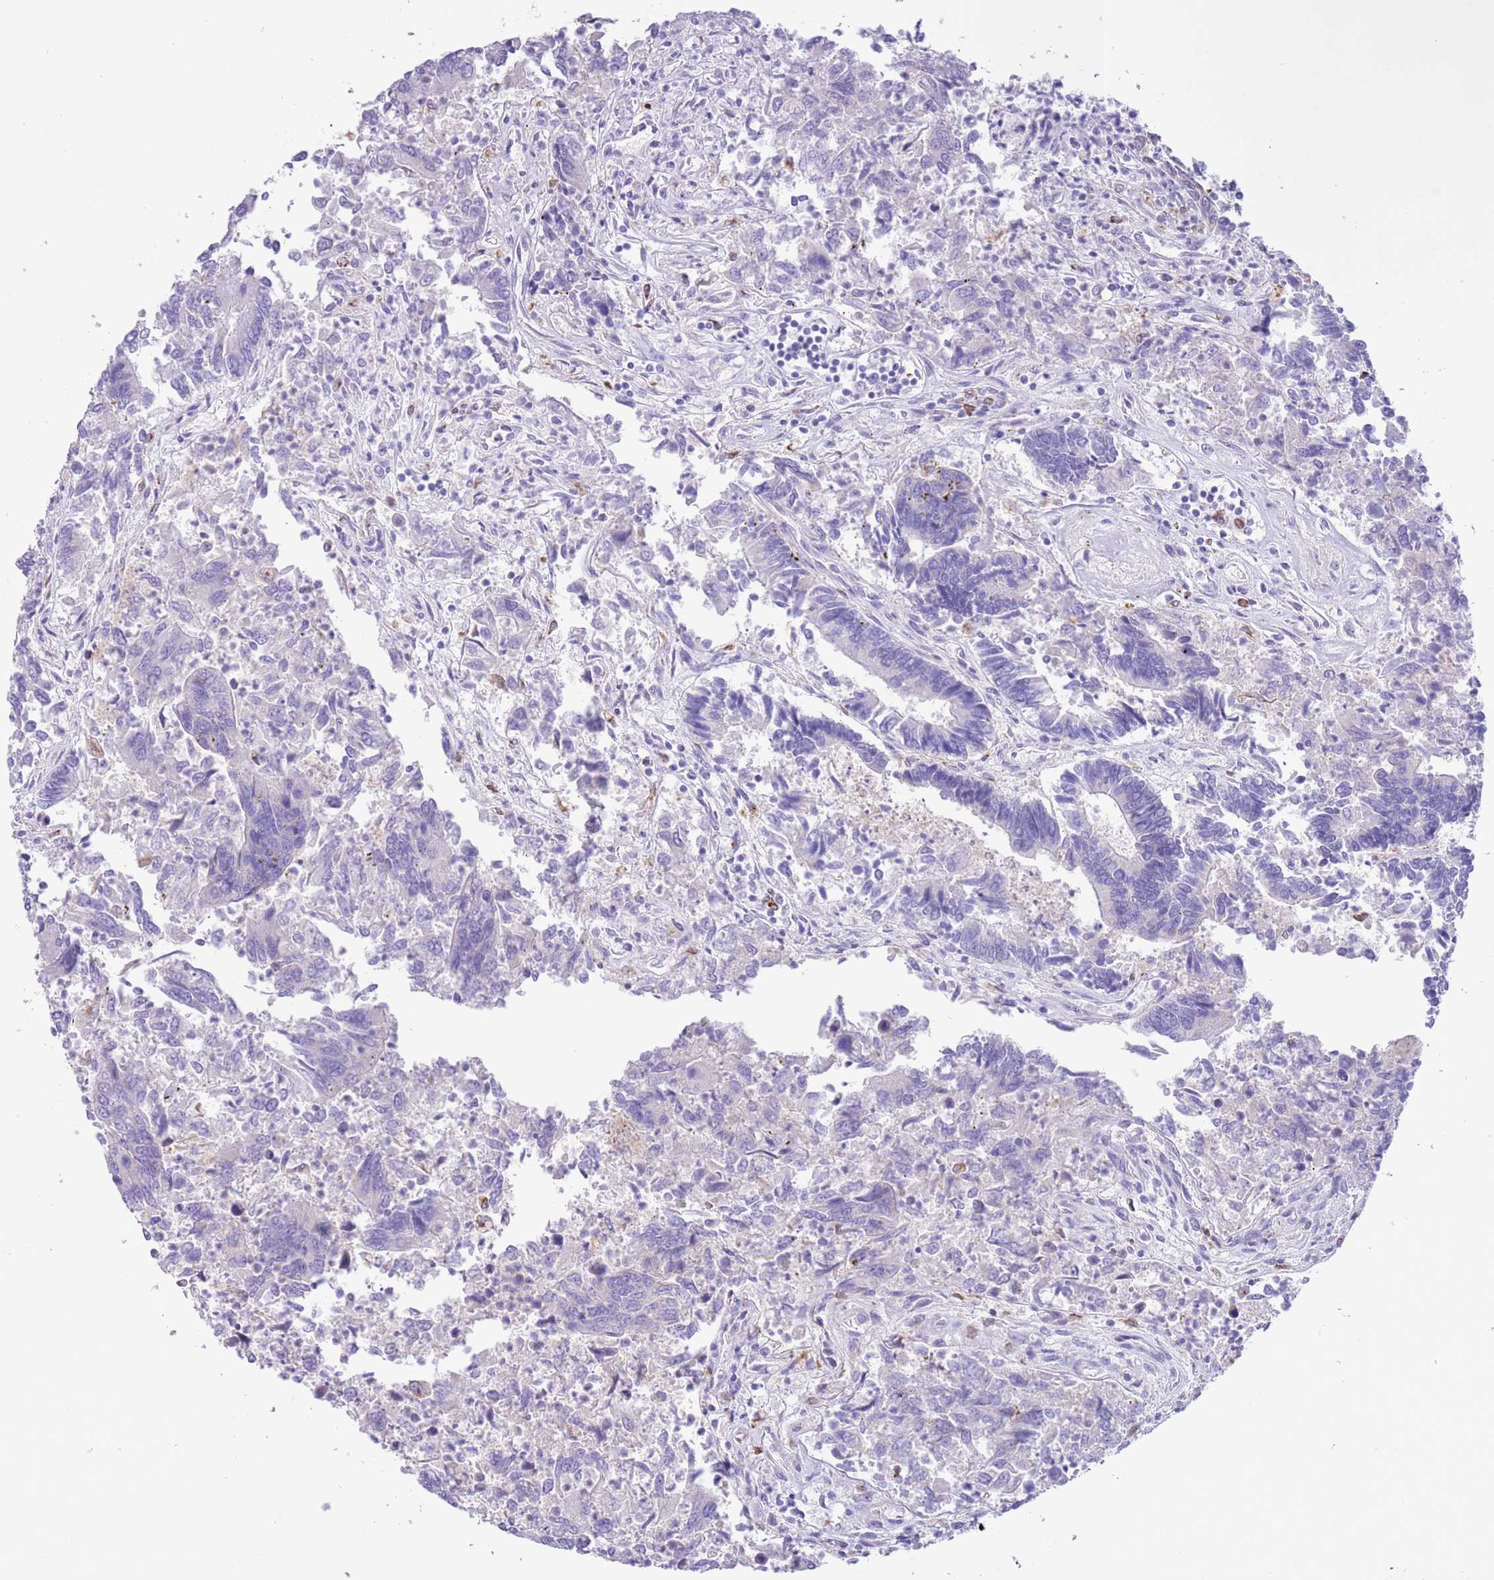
{"staining": {"intensity": "negative", "quantity": "none", "location": "none"}, "tissue": "colorectal cancer", "cell_type": "Tumor cells", "image_type": "cancer", "snomed": [{"axis": "morphology", "description": "Adenocarcinoma, NOS"}, {"axis": "topography", "description": "Colon"}], "caption": "Immunohistochemistry (IHC) of colorectal cancer exhibits no expression in tumor cells.", "gene": "ZNF697", "patient": {"sex": "female", "age": 67}}